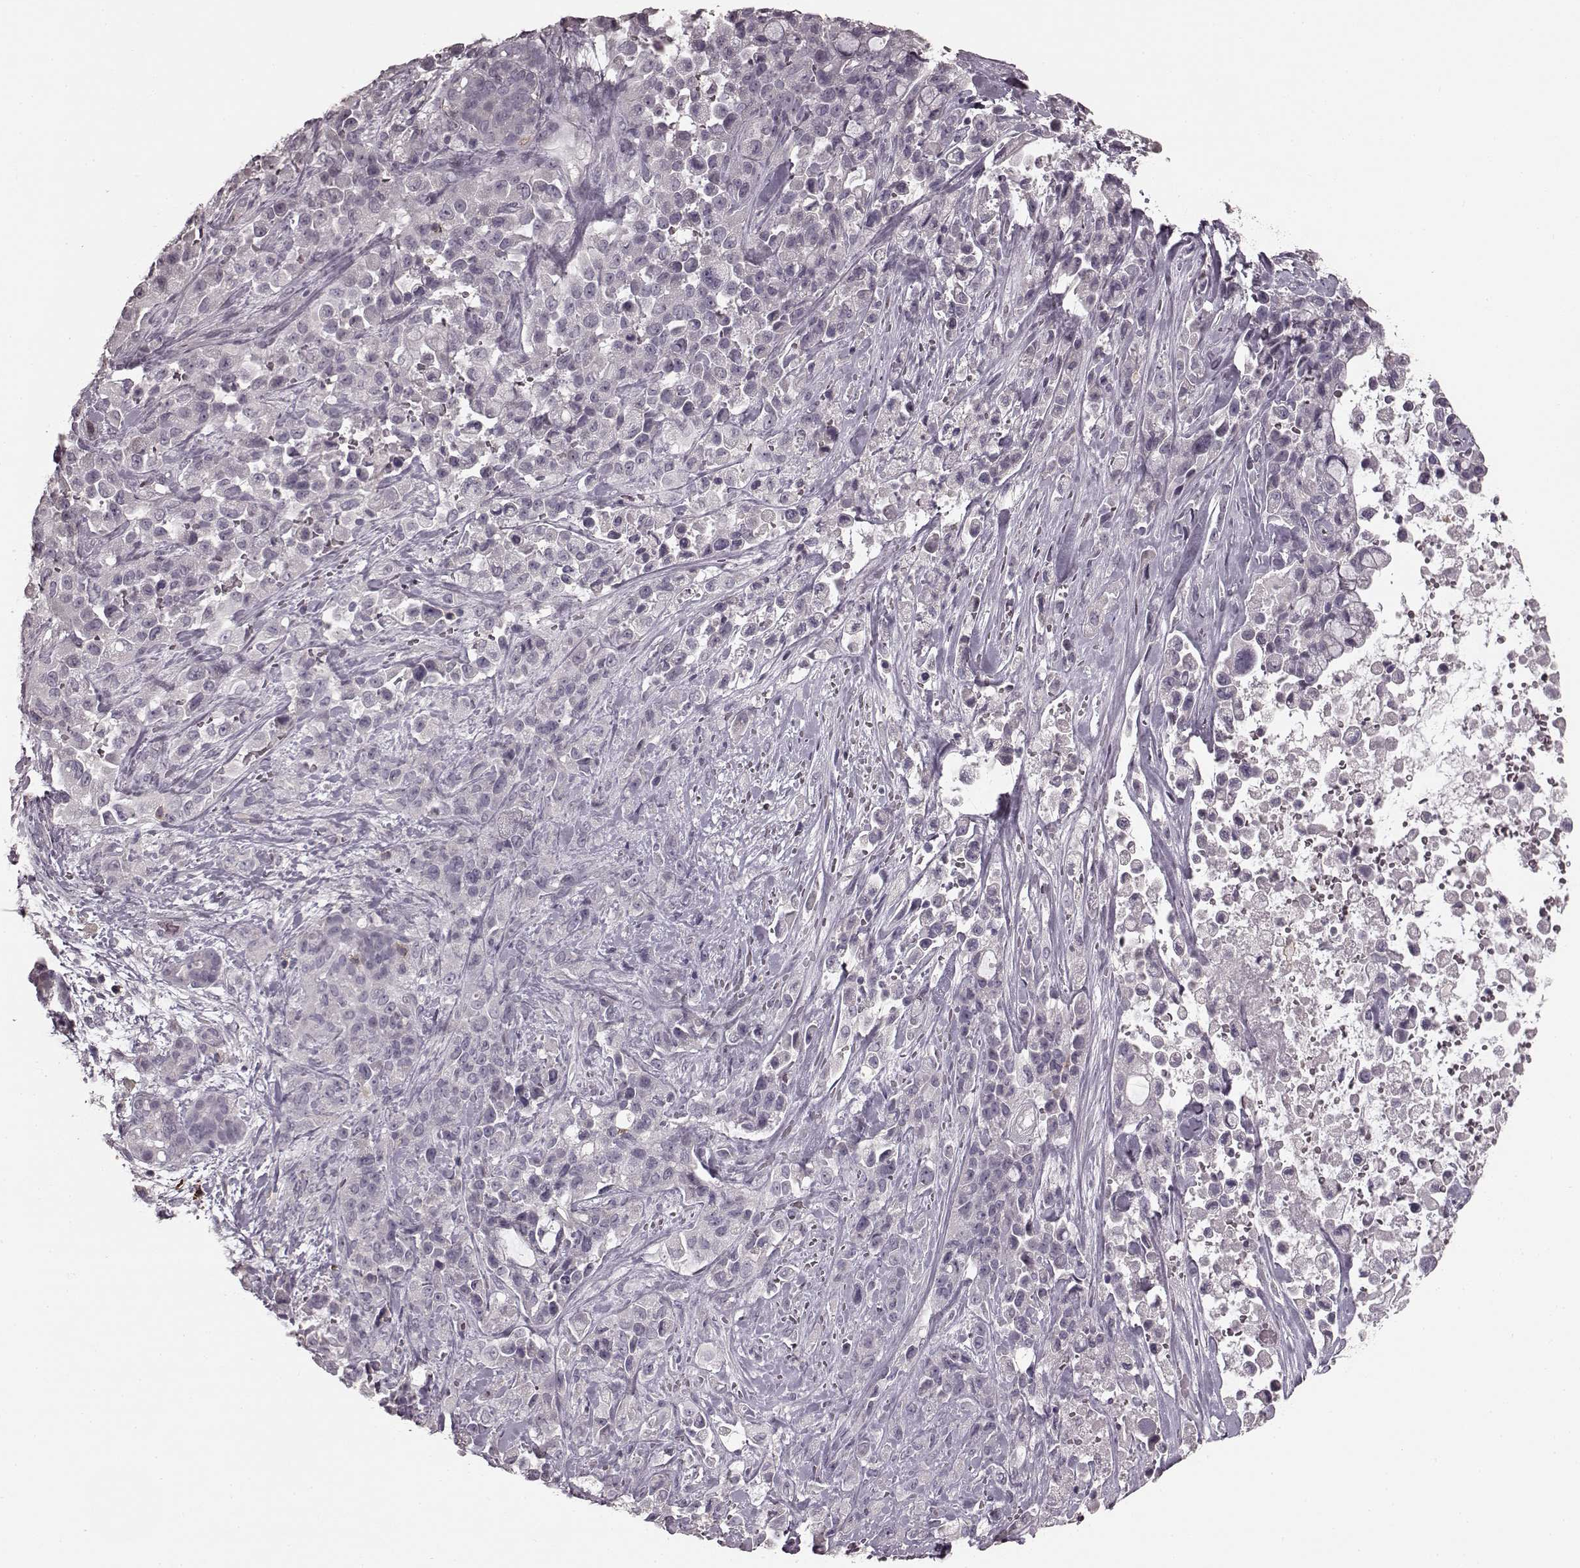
{"staining": {"intensity": "negative", "quantity": "none", "location": "none"}, "tissue": "pancreatic cancer", "cell_type": "Tumor cells", "image_type": "cancer", "snomed": [{"axis": "morphology", "description": "Adenocarcinoma, NOS"}, {"axis": "topography", "description": "Pancreas"}], "caption": "Immunohistochemistry histopathology image of human adenocarcinoma (pancreatic) stained for a protein (brown), which demonstrates no expression in tumor cells.", "gene": "CD28", "patient": {"sex": "male", "age": 44}}